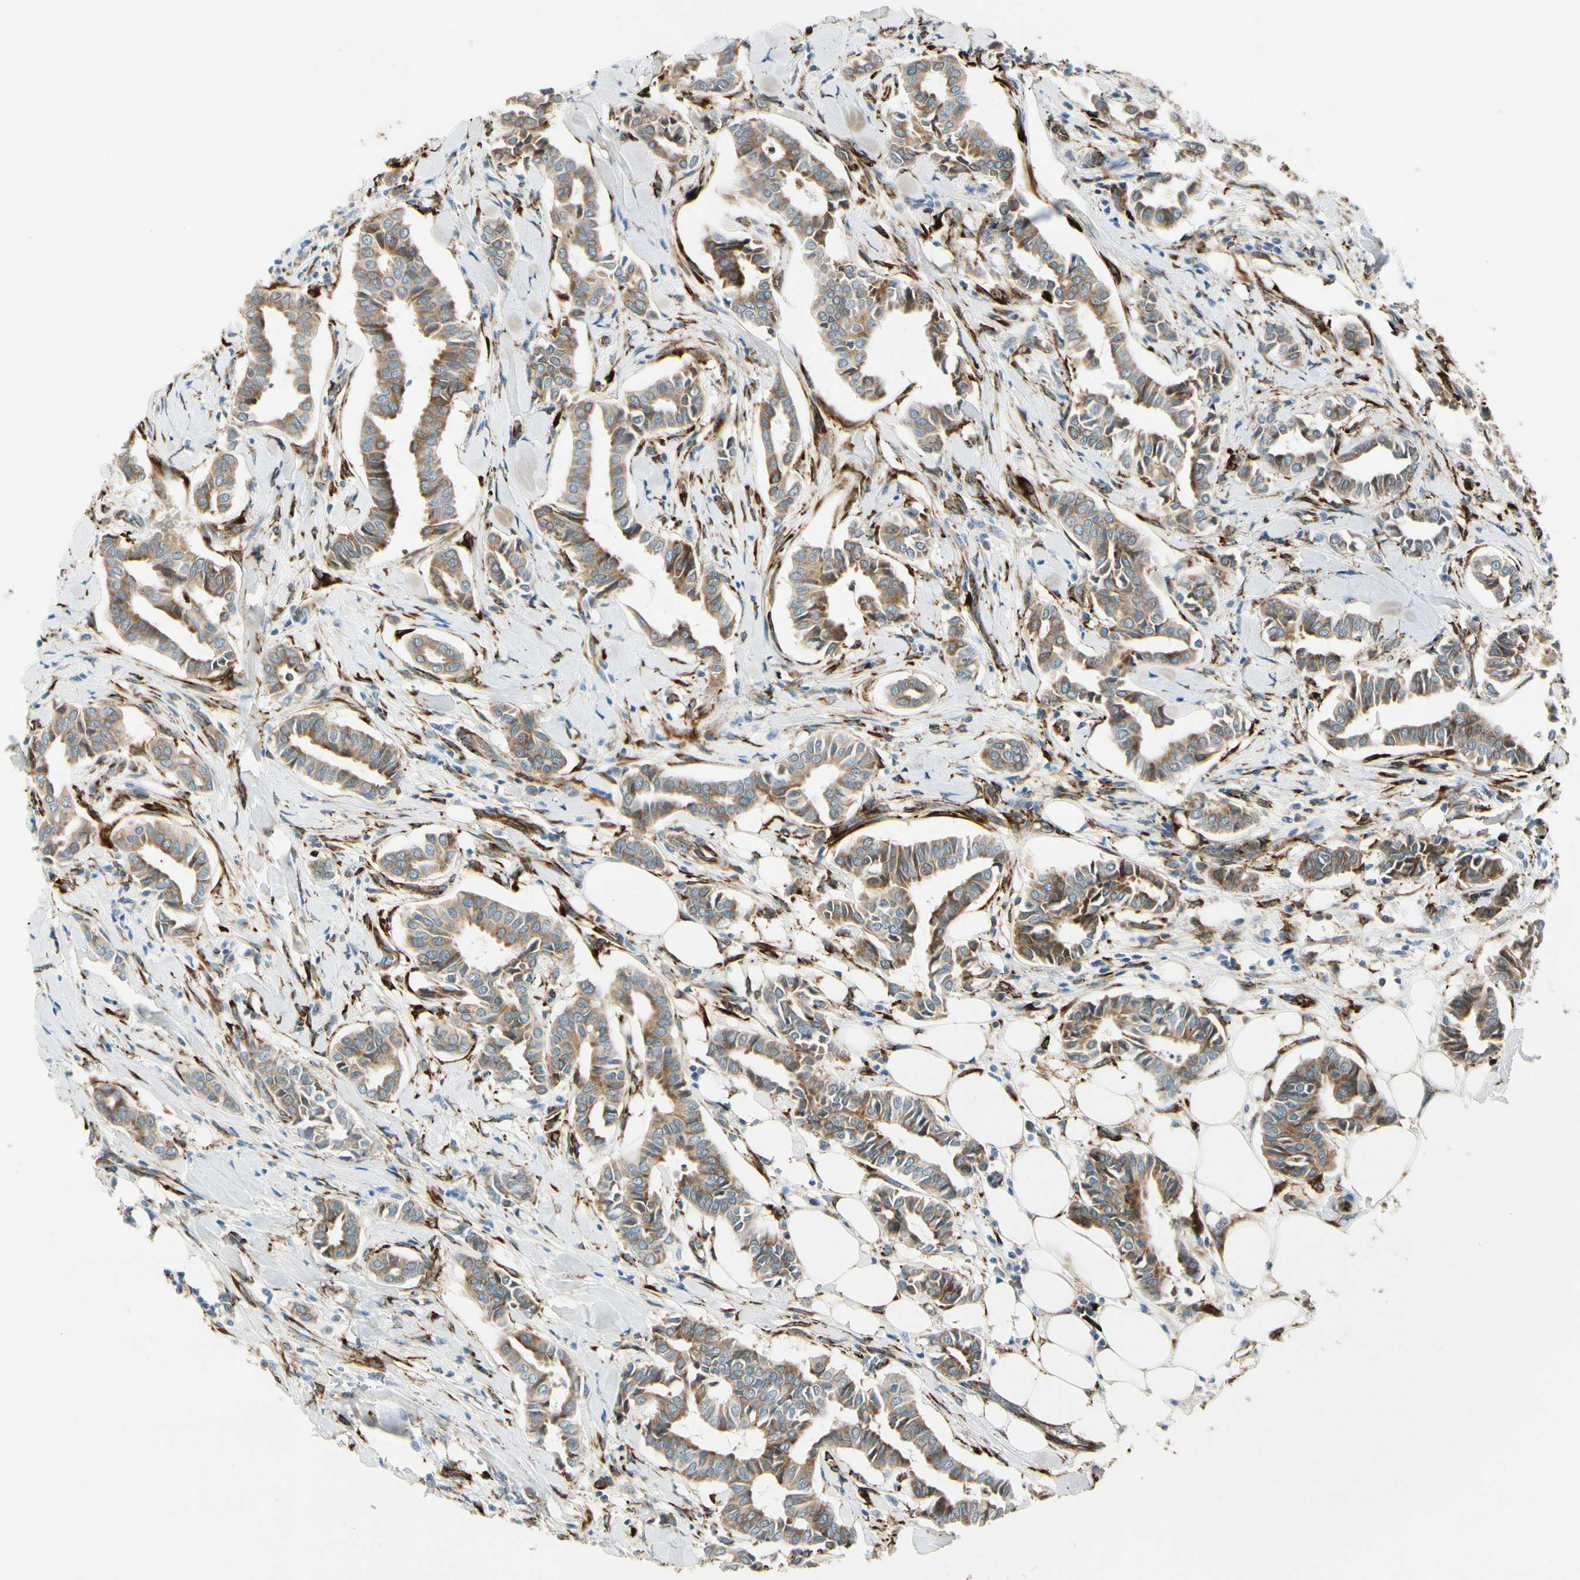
{"staining": {"intensity": "moderate", "quantity": ">75%", "location": "cytoplasmic/membranous"}, "tissue": "head and neck cancer", "cell_type": "Tumor cells", "image_type": "cancer", "snomed": [{"axis": "morphology", "description": "Adenocarcinoma, NOS"}, {"axis": "topography", "description": "Salivary gland"}, {"axis": "topography", "description": "Head-Neck"}], "caption": "Immunohistochemical staining of head and neck adenocarcinoma exhibits medium levels of moderate cytoplasmic/membranous protein staining in approximately >75% of tumor cells.", "gene": "FKBP7", "patient": {"sex": "female", "age": 59}}